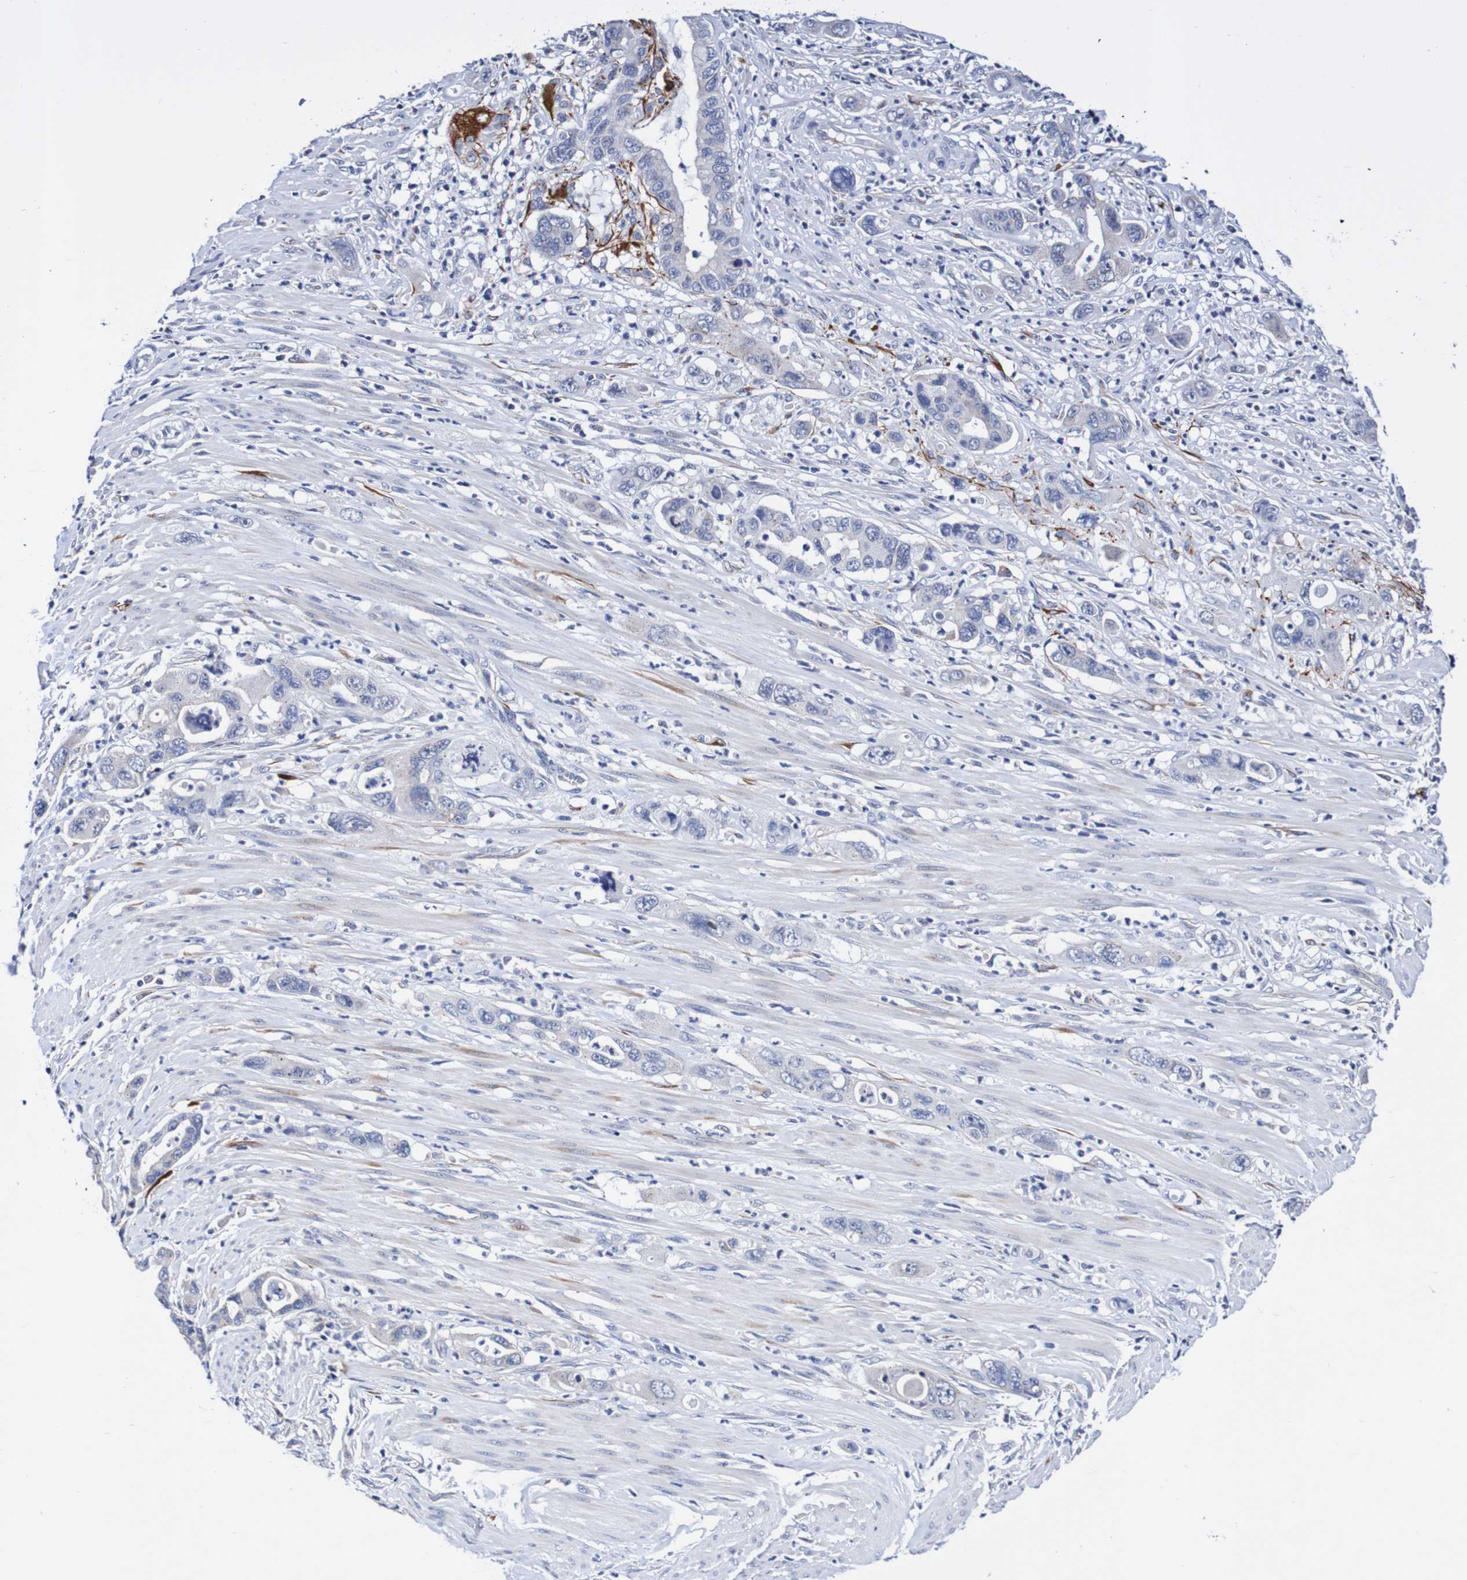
{"staining": {"intensity": "negative", "quantity": "none", "location": "none"}, "tissue": "pancreatic cancer", "cell_type": "Tumor cells", "image_type": "cancer", "snomed": [{"axis": "morphology", "description": "Adenocarcinoma, NOS"}, {"axis": "topography", "description": "Pancreas"}], "caption": "Pancreatic adenocarcinoma stained for a protein using IHC shows no expression tumor cells.", "gene": "SEZ6", "patient": {"sex": "female", "age": 71}}